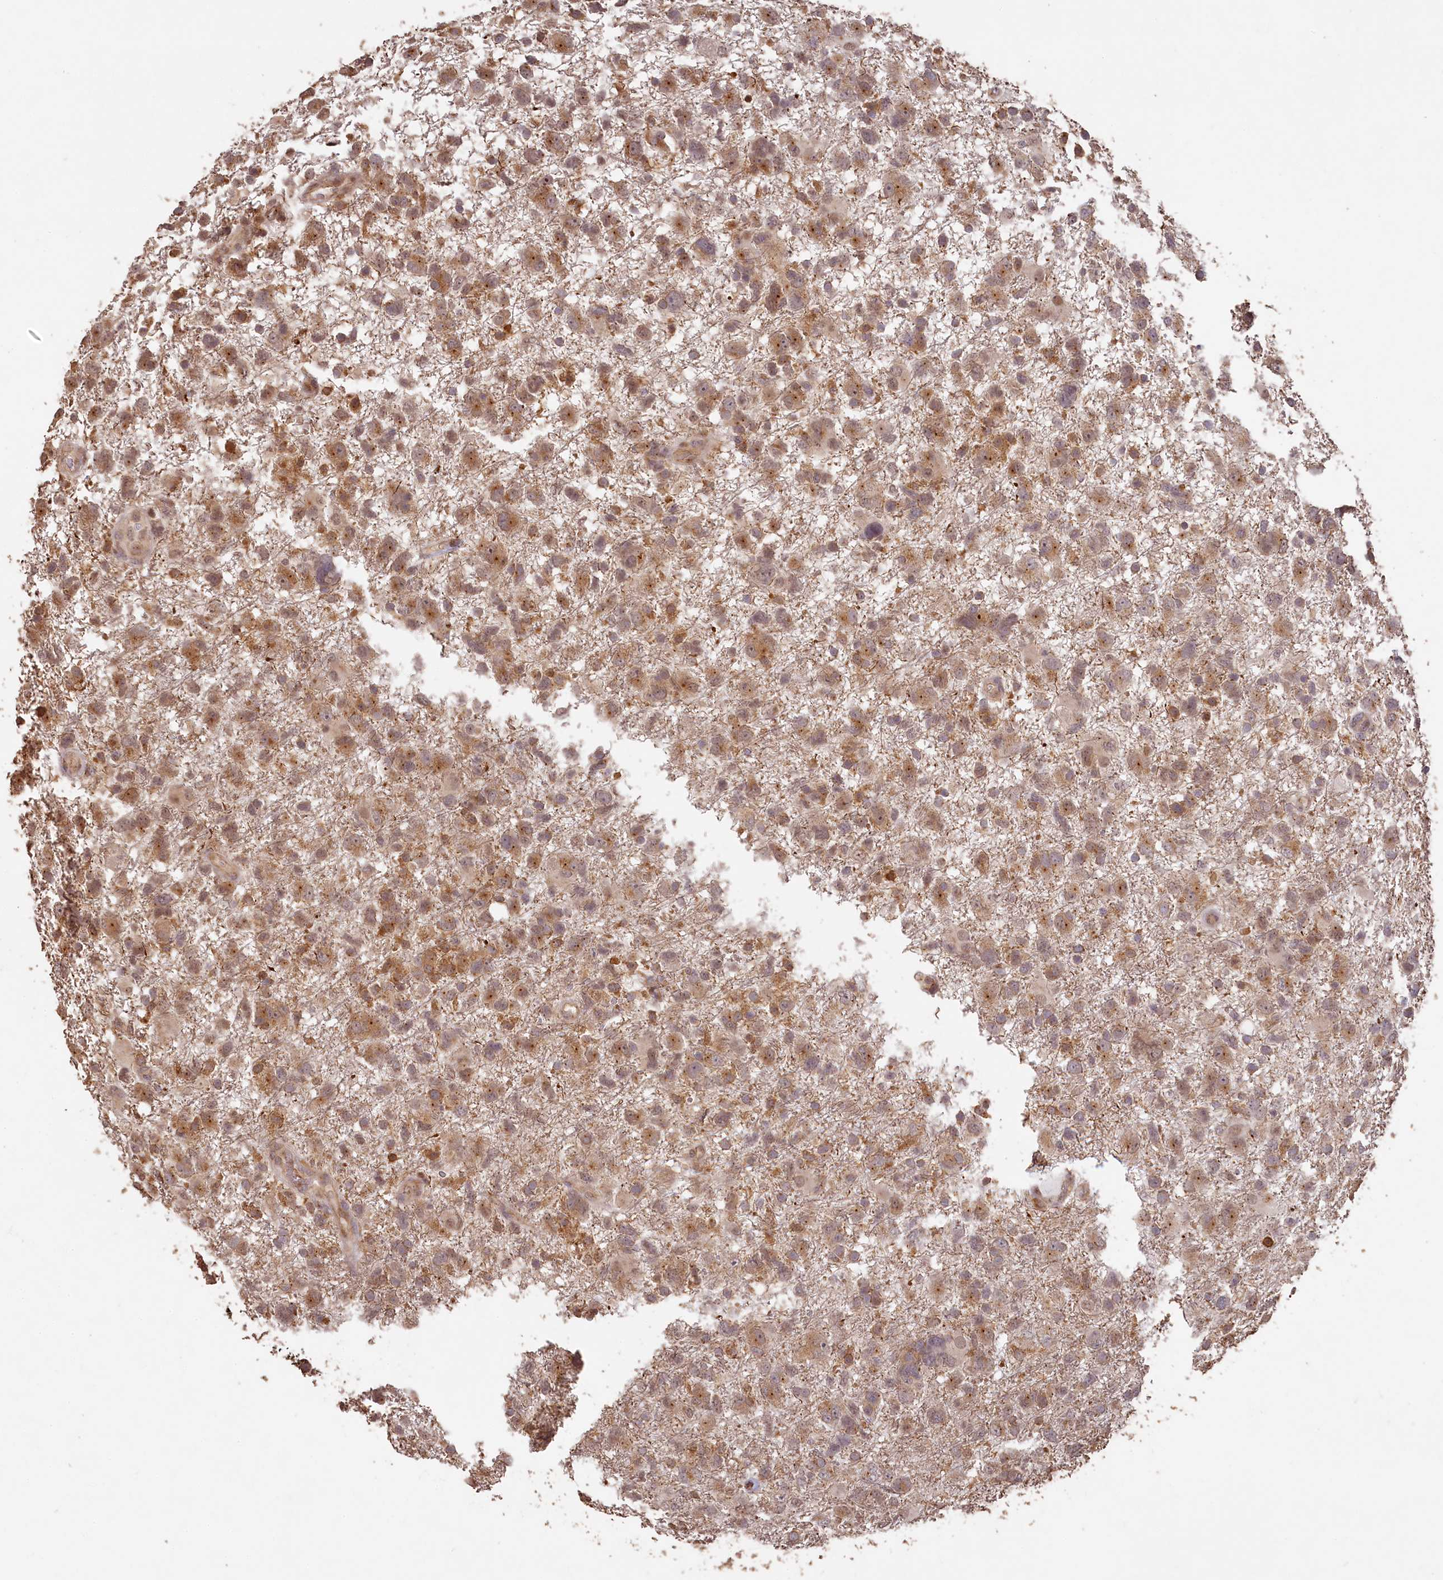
{"staining": {"intensity": "moderate", "quantity": ">75%", "location": "cytoplasmic/membranous"}, "tissue": "glioma", "cell_type": "Tumor cells", "image_type": "cancer", "snomed": [{"axis": "morphology", "description": "Glioma, malignant, High grade"}, {"axis": "topography", "description": "Brain"}], "caption": "This is an image of immunohistochemistry (IHC) staining of glioma, which shows moderate staining in the cytoplasmic/membranous of tumor cells.", "gene": "MADD", "patient": {"sex": "male", "age": 61}}